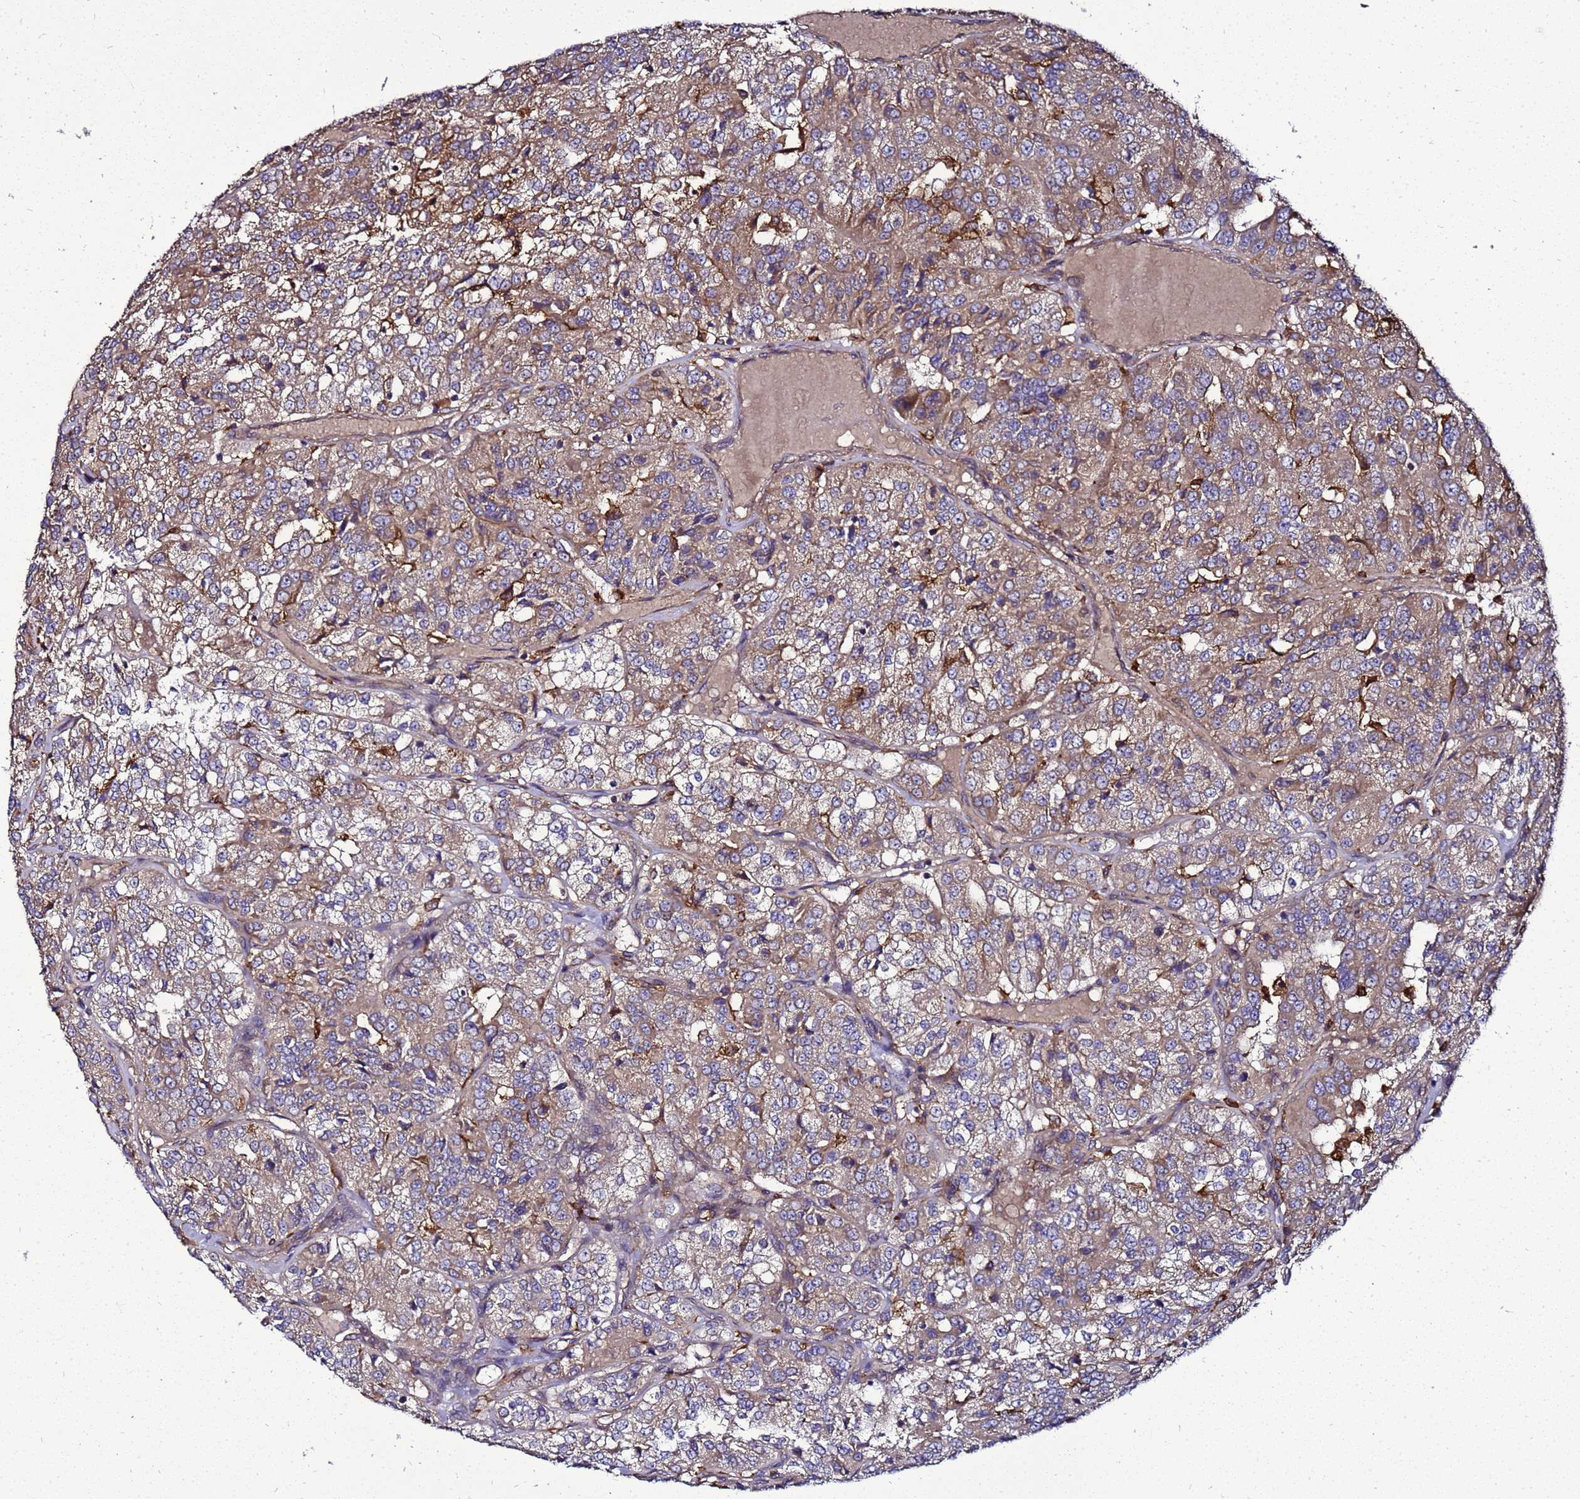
{"staining": {"intensity": "moderate", "quantity": ">75%", "location": "cytoplasmic/membranous"}, "tissue": "renal cancer", "cell_type": "Tumor cells", "image_type": "cancer", "snomed": [{"axis": "morphology", "description": "Adenocarcinoma, NOS"}, {"axis": "topography", "description": "Kidney"}], "caption": "IHC image of neoplastic tissue: renal cancer stained using immunohistochemistry (IHC) shows medium levels of moderate protein expression localized specifically in the cytoplasmic/membranous of tumor cells, appearing as a cytoplasmic/membranous brown color.", "gene": "TRABD", "patient": {"sex": "female", "age": 63}}